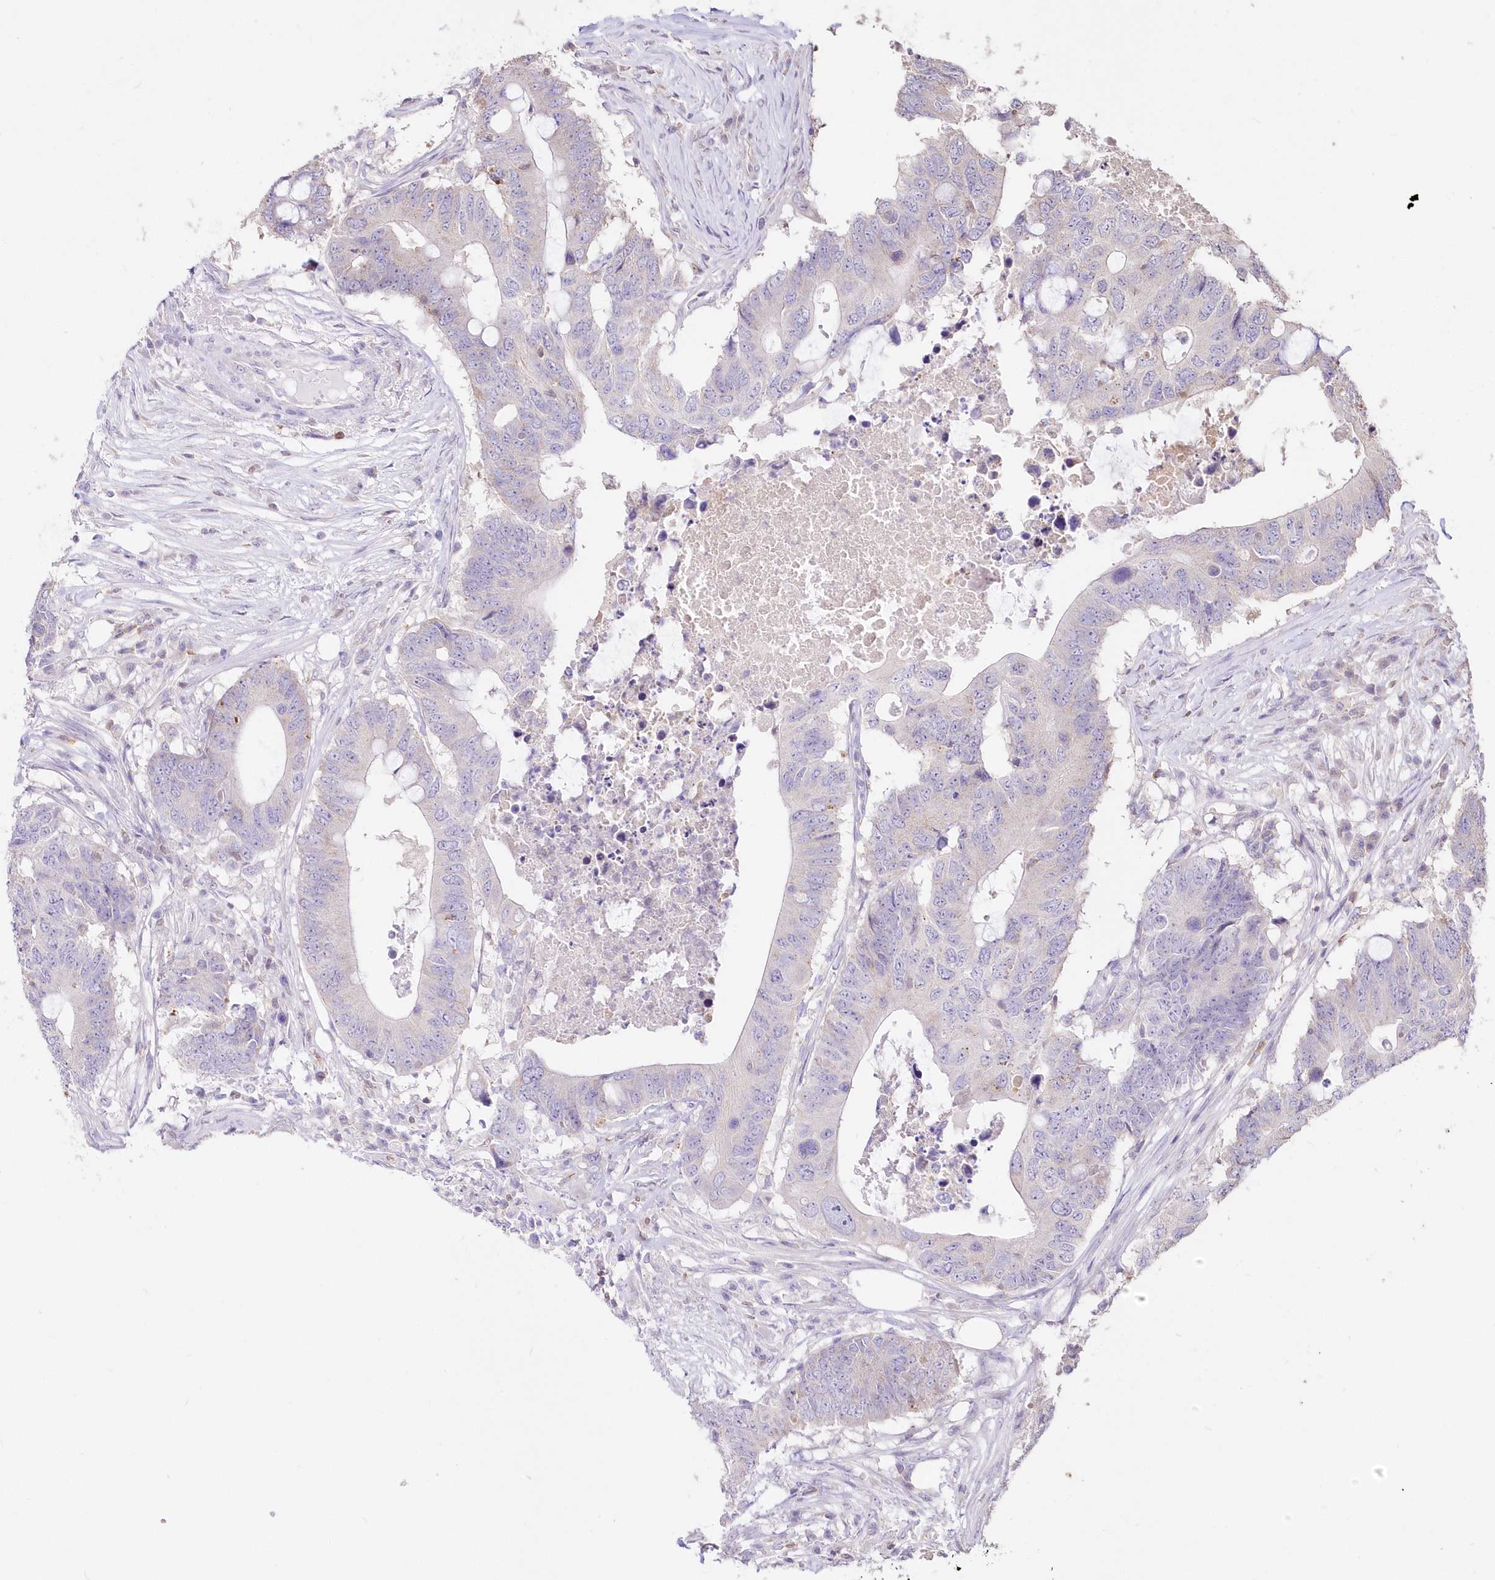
{"staining": {"intensity": "negative", "quantity": "none", "location": "none"}, "tissue": "colorectal cancer", "cell_type": "Tumor cells", "image_type": "cancer", "snomed": [{"axis": "morphology", "description": "Adenocarcinoma, NOS"}, {"axis": "topography", "description": "Colon"}], "caption": "Immunohistochemical staining of adenocarcinoma (colorectal) demonstrates no significant expression in tumor cells. (DAB IHC with hematoxylin counter stain).", "gene": "STK17B", "patient": {"sex": "male", "age": 71}}